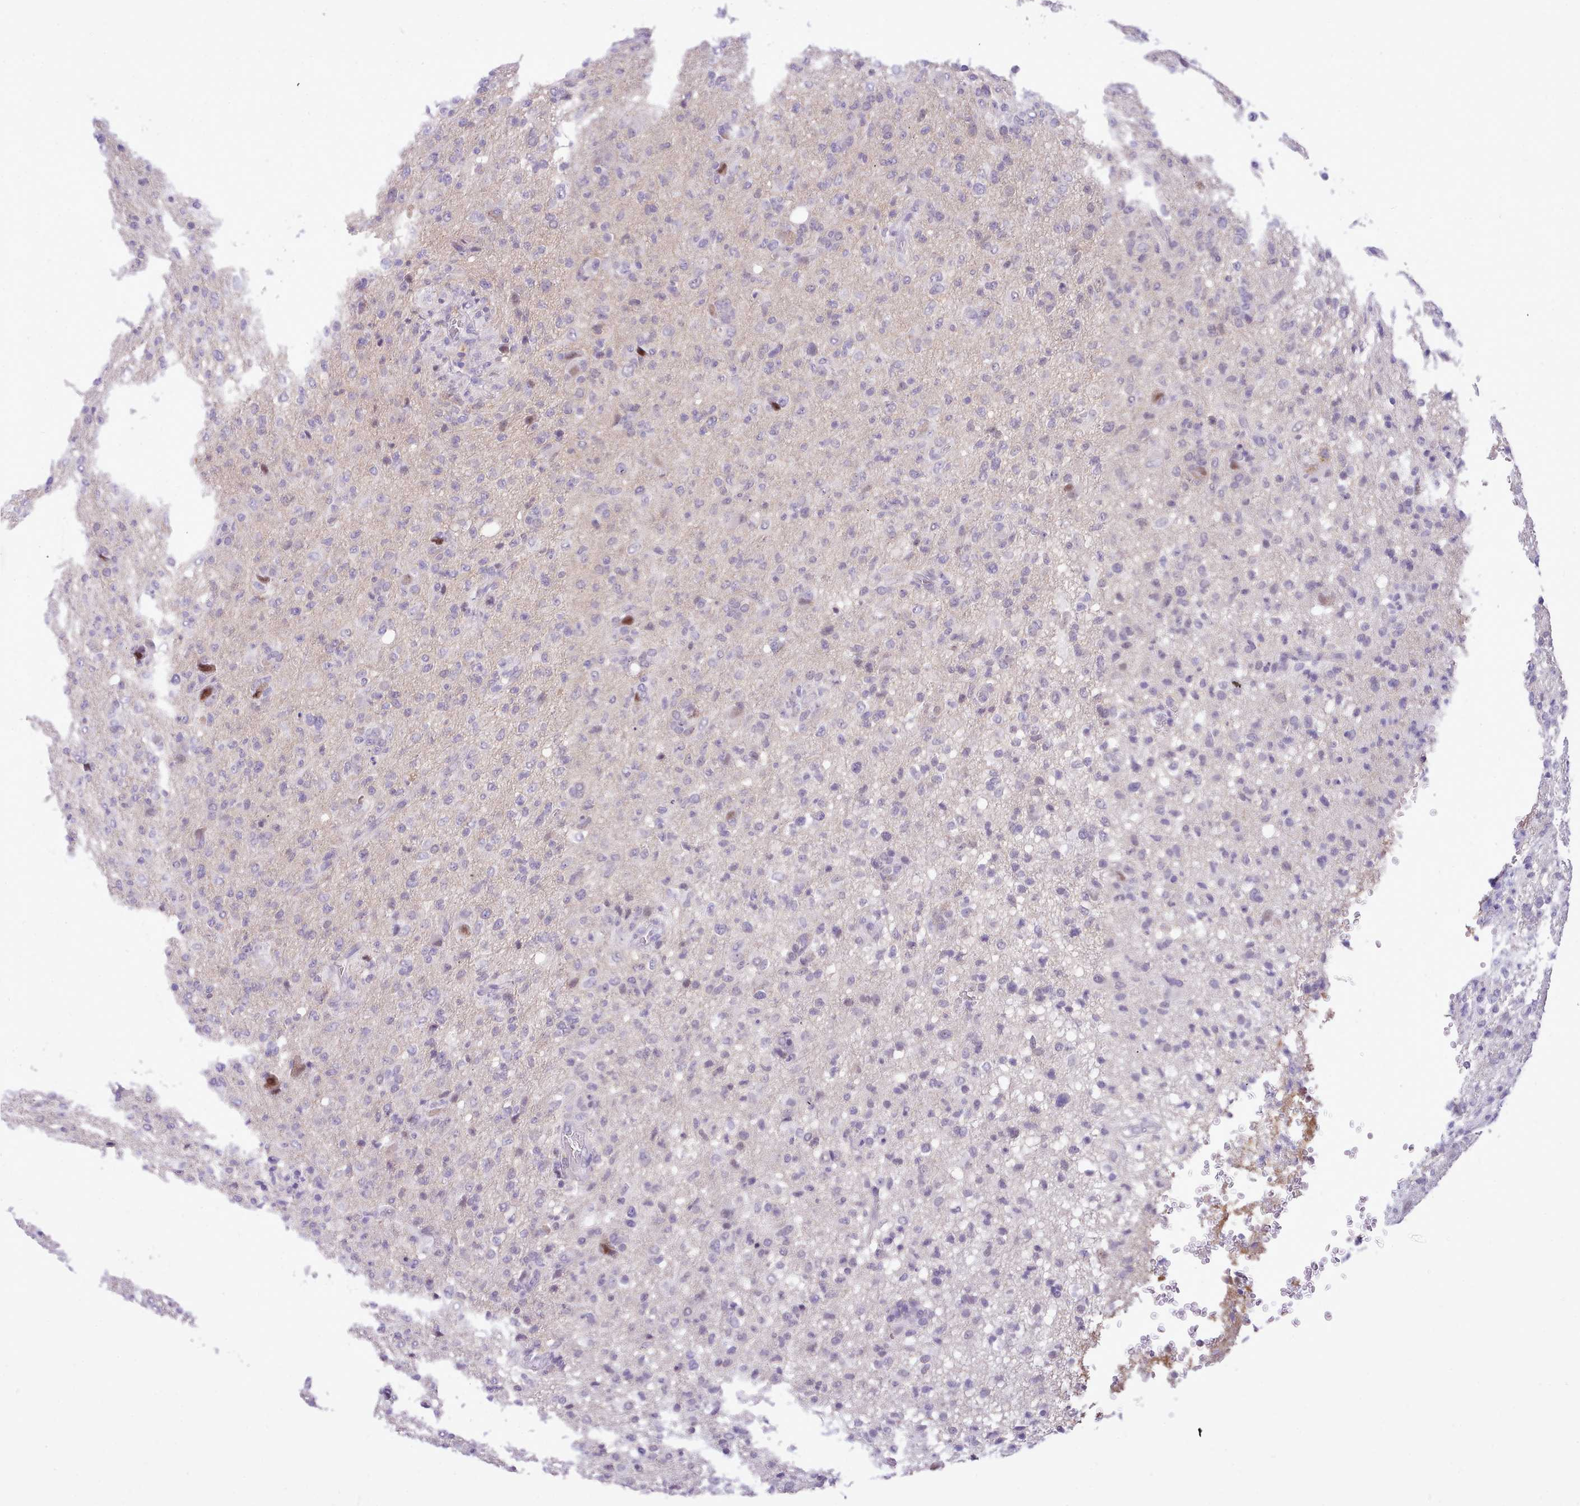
{"staining": {"intensity": "negative", "quantity": "none", "location": "none"}, "tissue": "glioma", "cell_type": "Tumor cells", "image_type": "cancer", "snomed": [{"axis": "morphology", "description": "Glioma, malignant, High grade"}, {"axis": "topography", "description": "Brain"}], "caption": "IHC micrograph of malignant high-grade glioma stained for a protein (brown), which reveals no positivity in tumor cells.", "gene": "LRRC37A", "patient": {"sex": "female", "age": 57}}